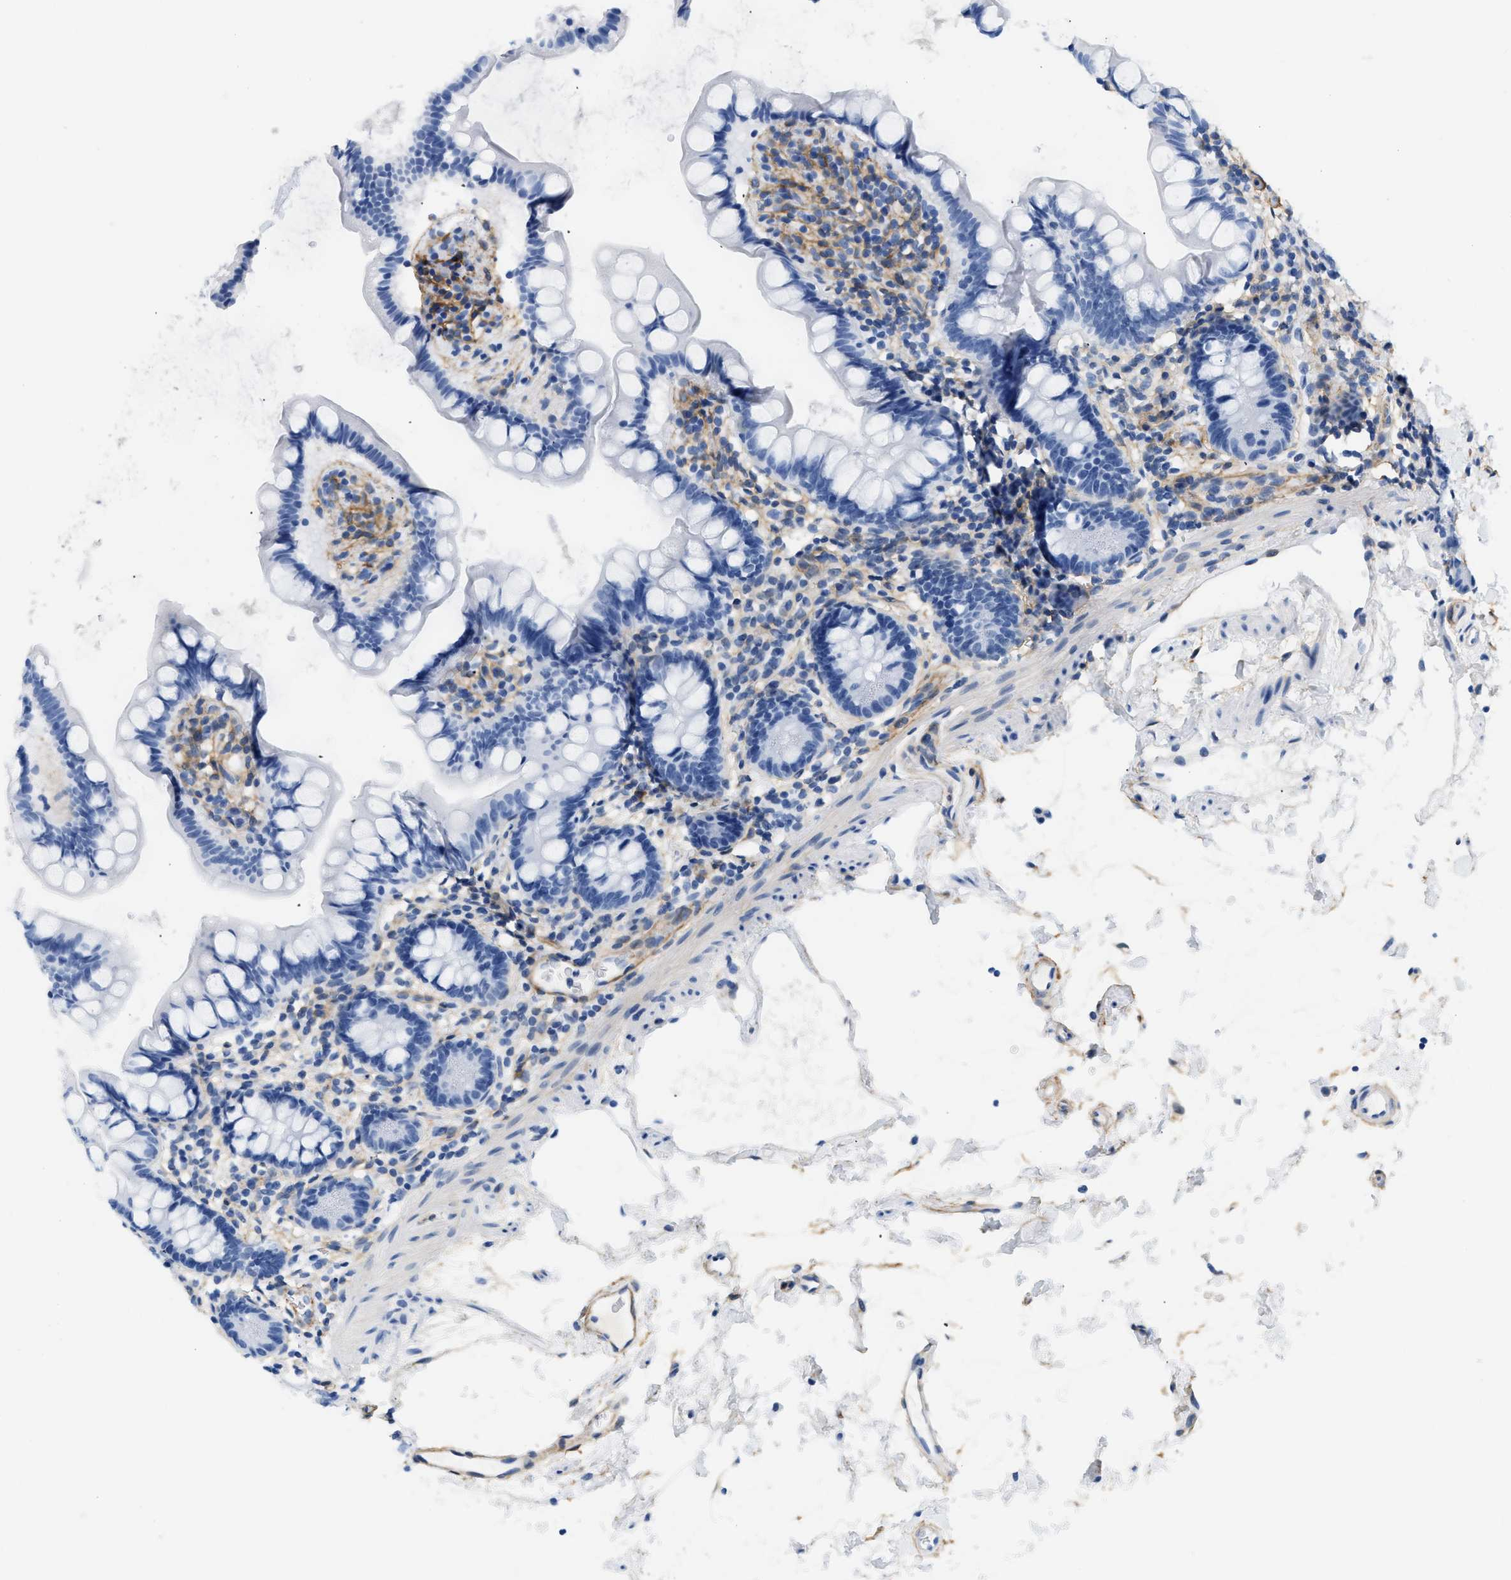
{"staining": {"intensity": "negative", "quantity": "none", "location": "none"}, "tissue": "small intestine", "cell_type": "Glandular cells", "image_type": "normal", "snomed": [{"axis": "morphology", "description": "Normal tissue, NOS"}, {"axis": "topography", "description": "Small intestine"}], "caption": "Immunohistochemistry (IHC) image of unremarkable human small intestine stained for a protein (brown), which demonstrates no positivity in glandular cells. (Stains: DAB (3,3'-diaminobenzidine) IHC with hematoxylin counter stain, Microscopy: brightfield microscopy at high magnification).", "gene": "PDGFRB", "patient": {"sex": "female", "age": 84}}